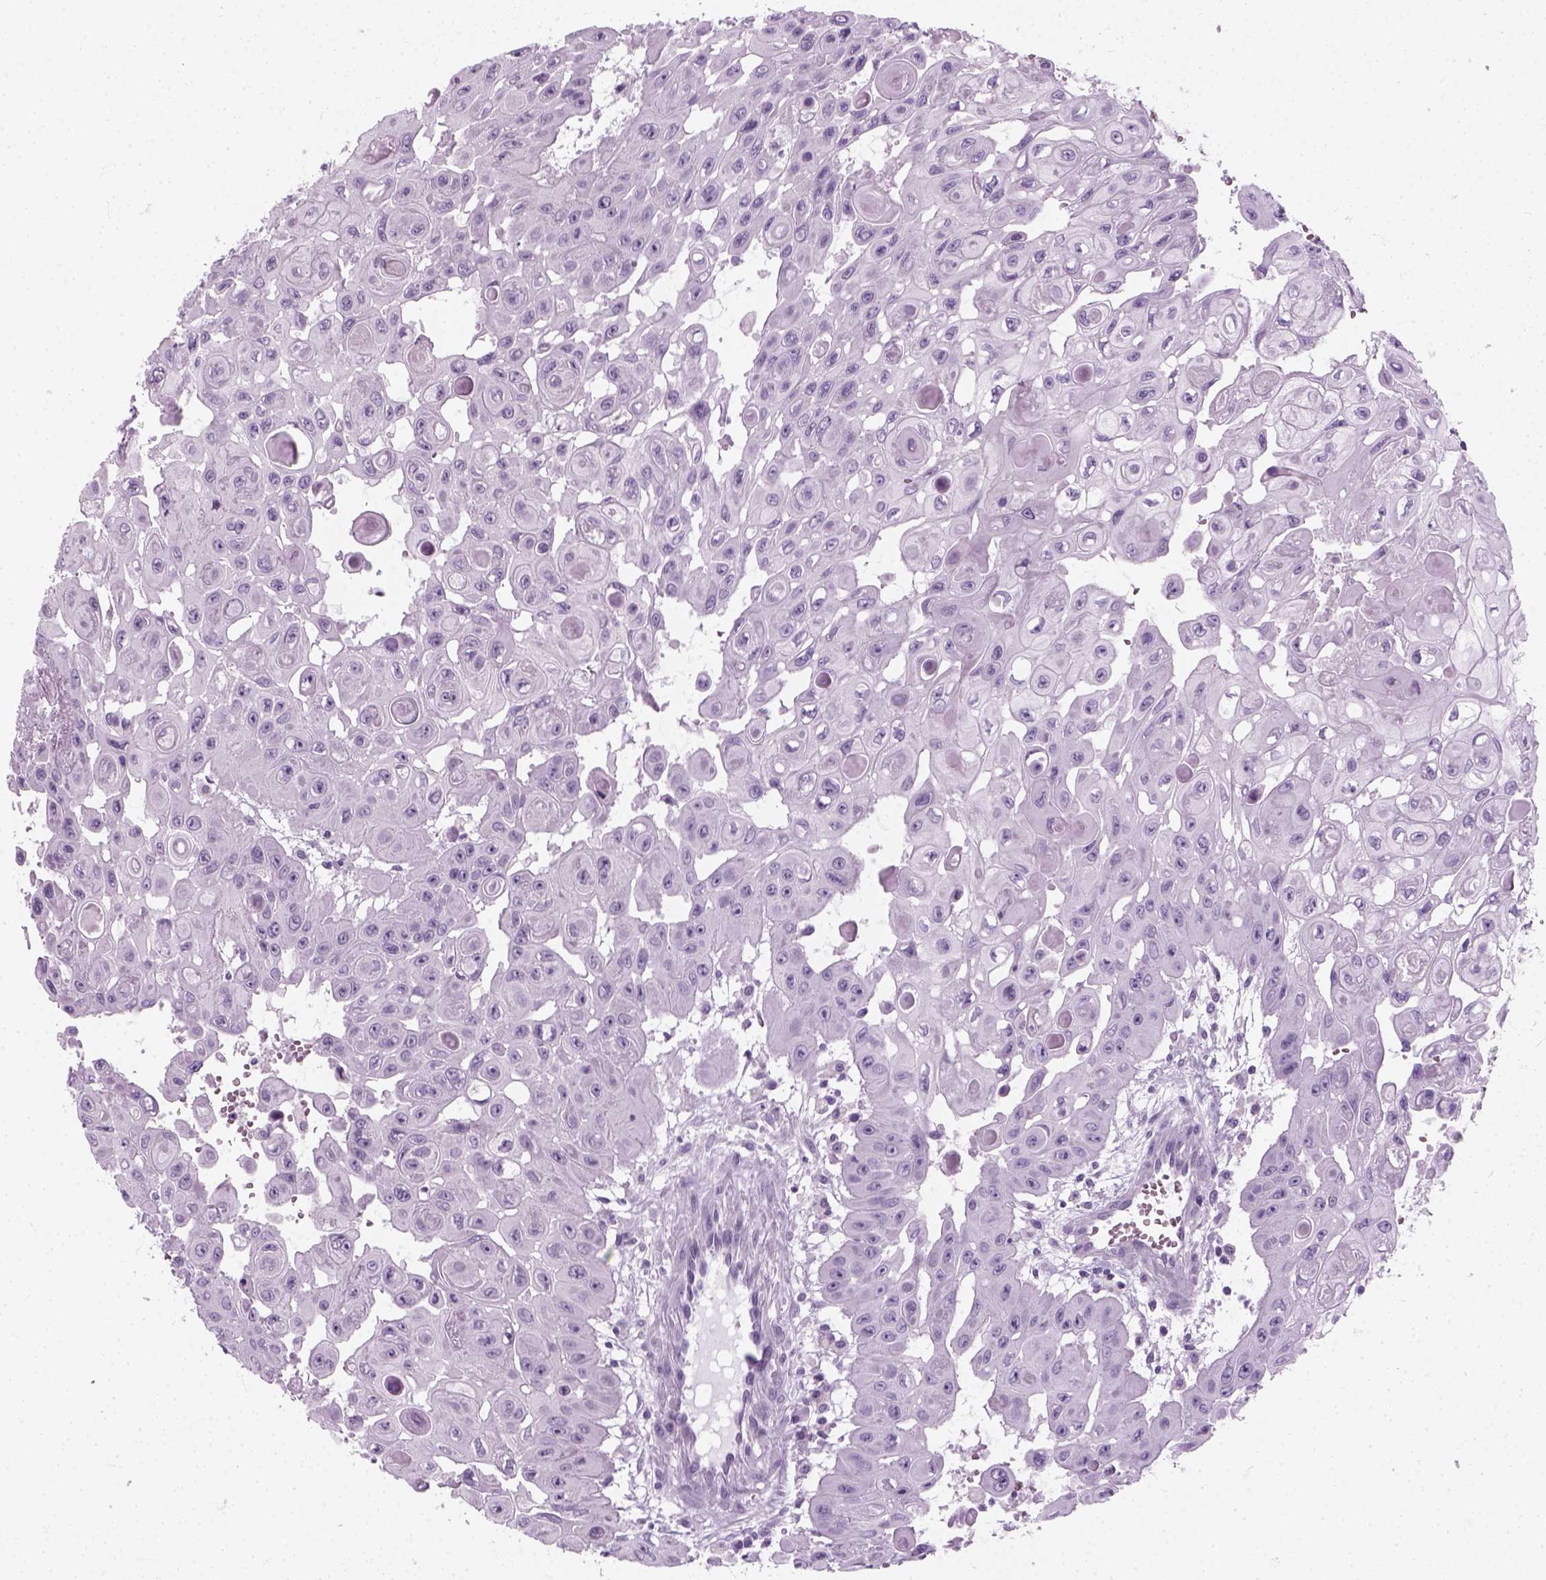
{"staining": {"intensity": "negative", "quantity": "none", "location": "none"}, "tissue": "head and neck cancer", "cell_type": "Tumor cells", "image_type": "cancer", "snomed": [{"axis": "morphology", "description": "Adenocarcinoma, NOS"}, {"axis": "topography", "description": "Head-Neck"}], "caption": "An image of human adenocarcinoma (head and neck) is negative for staining in tumor cells.", "gene": "SLC12A5", "patient": {"sex": "male", "age": 73}}